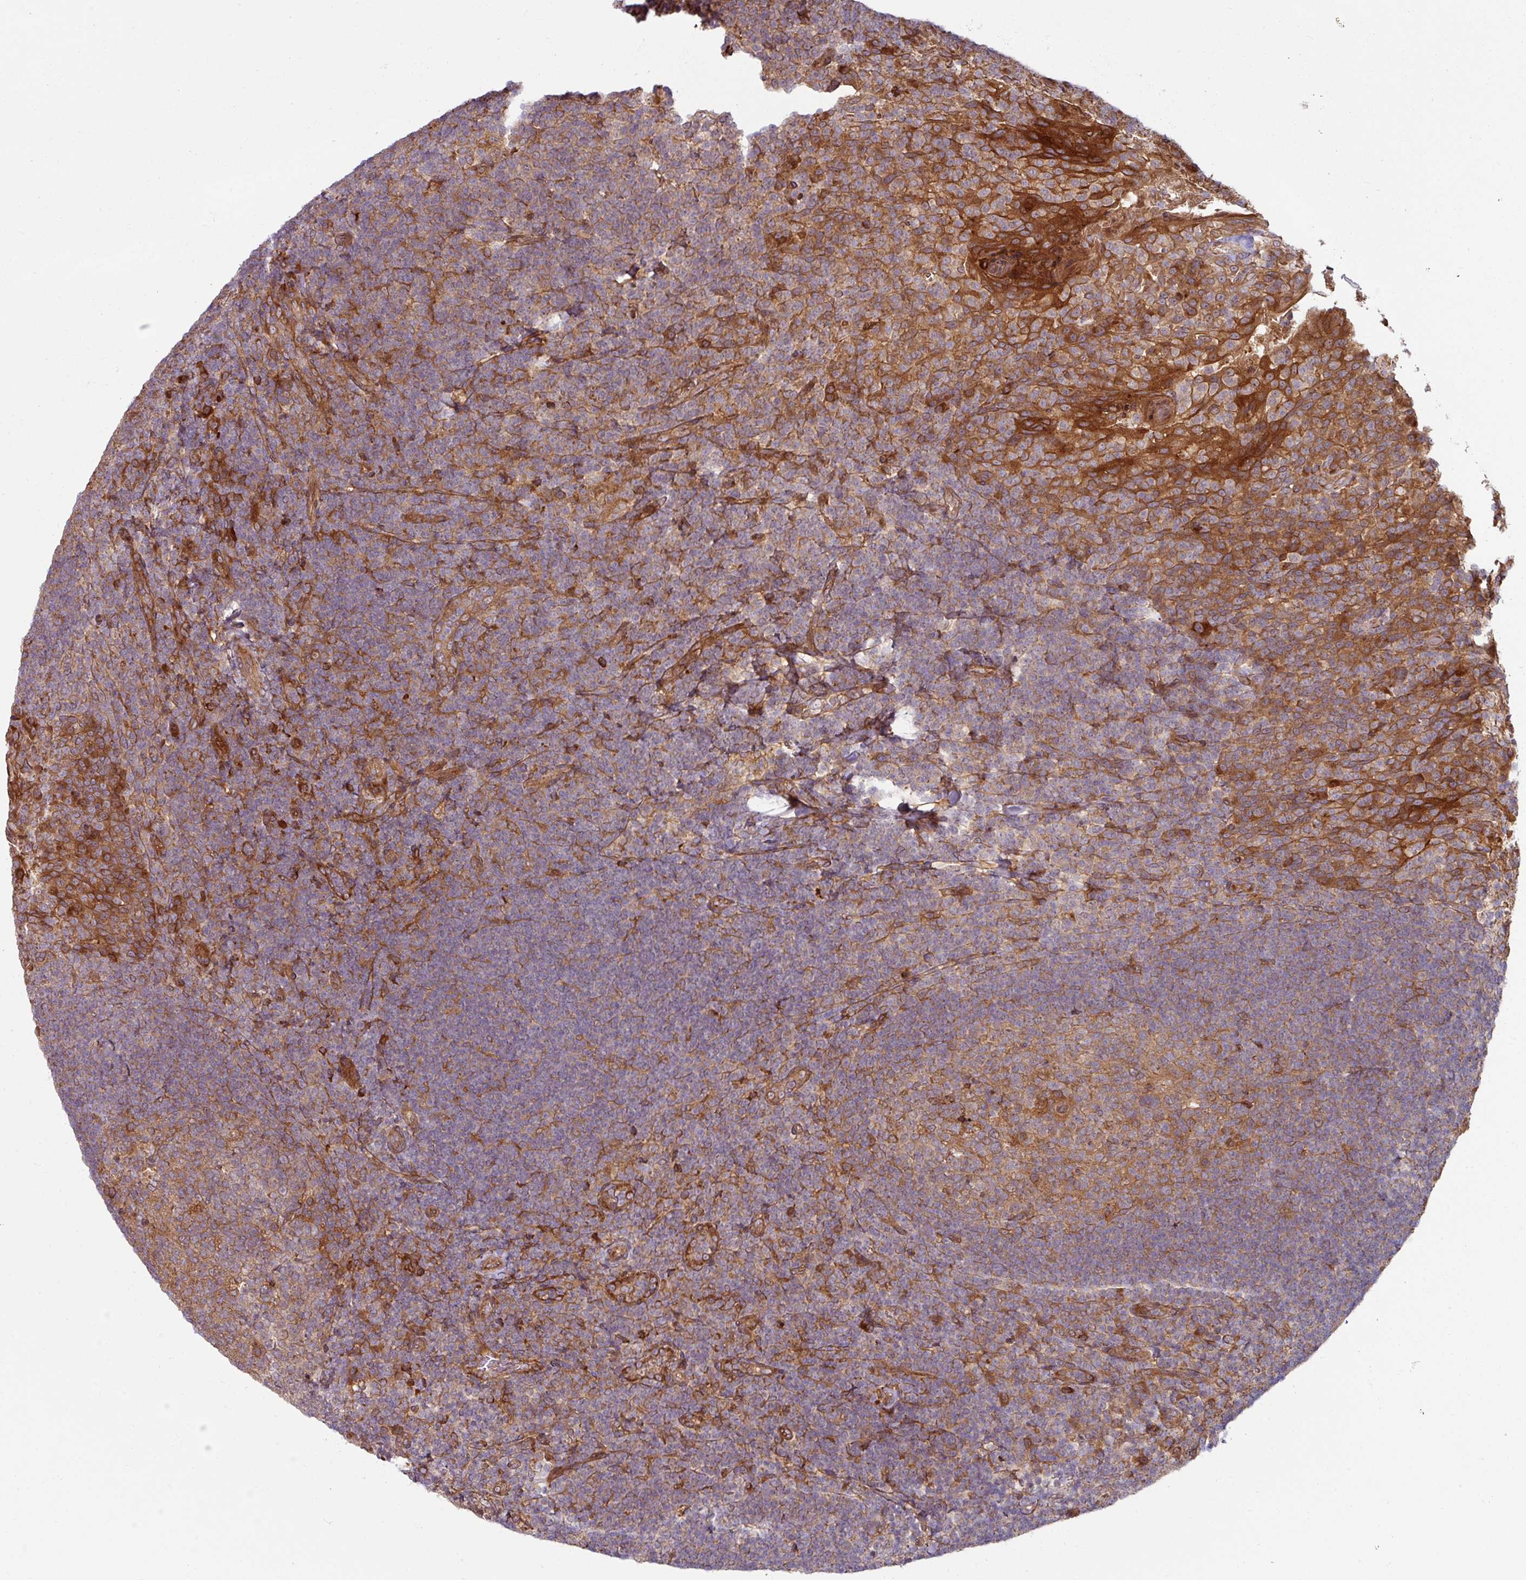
{"staining": {"intensity": "moderate", "quantity": ">75%", "location": "cytoplasmic/membranous"}, "tissue": "tonsil", "cell_type": "Germinal center cells", "image_type": "normal", "snomed": [{"axis": "morphology", "description": "Normal tissue, NOS"}, {"axis": "topography", "description": "Tonsil"}], "caption": "IHC (DAB (3,3'-diaminobenzidine)) staining of normal tonsil demonstrates moderate cytoplasmic/membranous protein staining in approximately >75% of germinal center cells.", "gene": "RAB5A", "patient": {"sex": "female", "age": 10}}